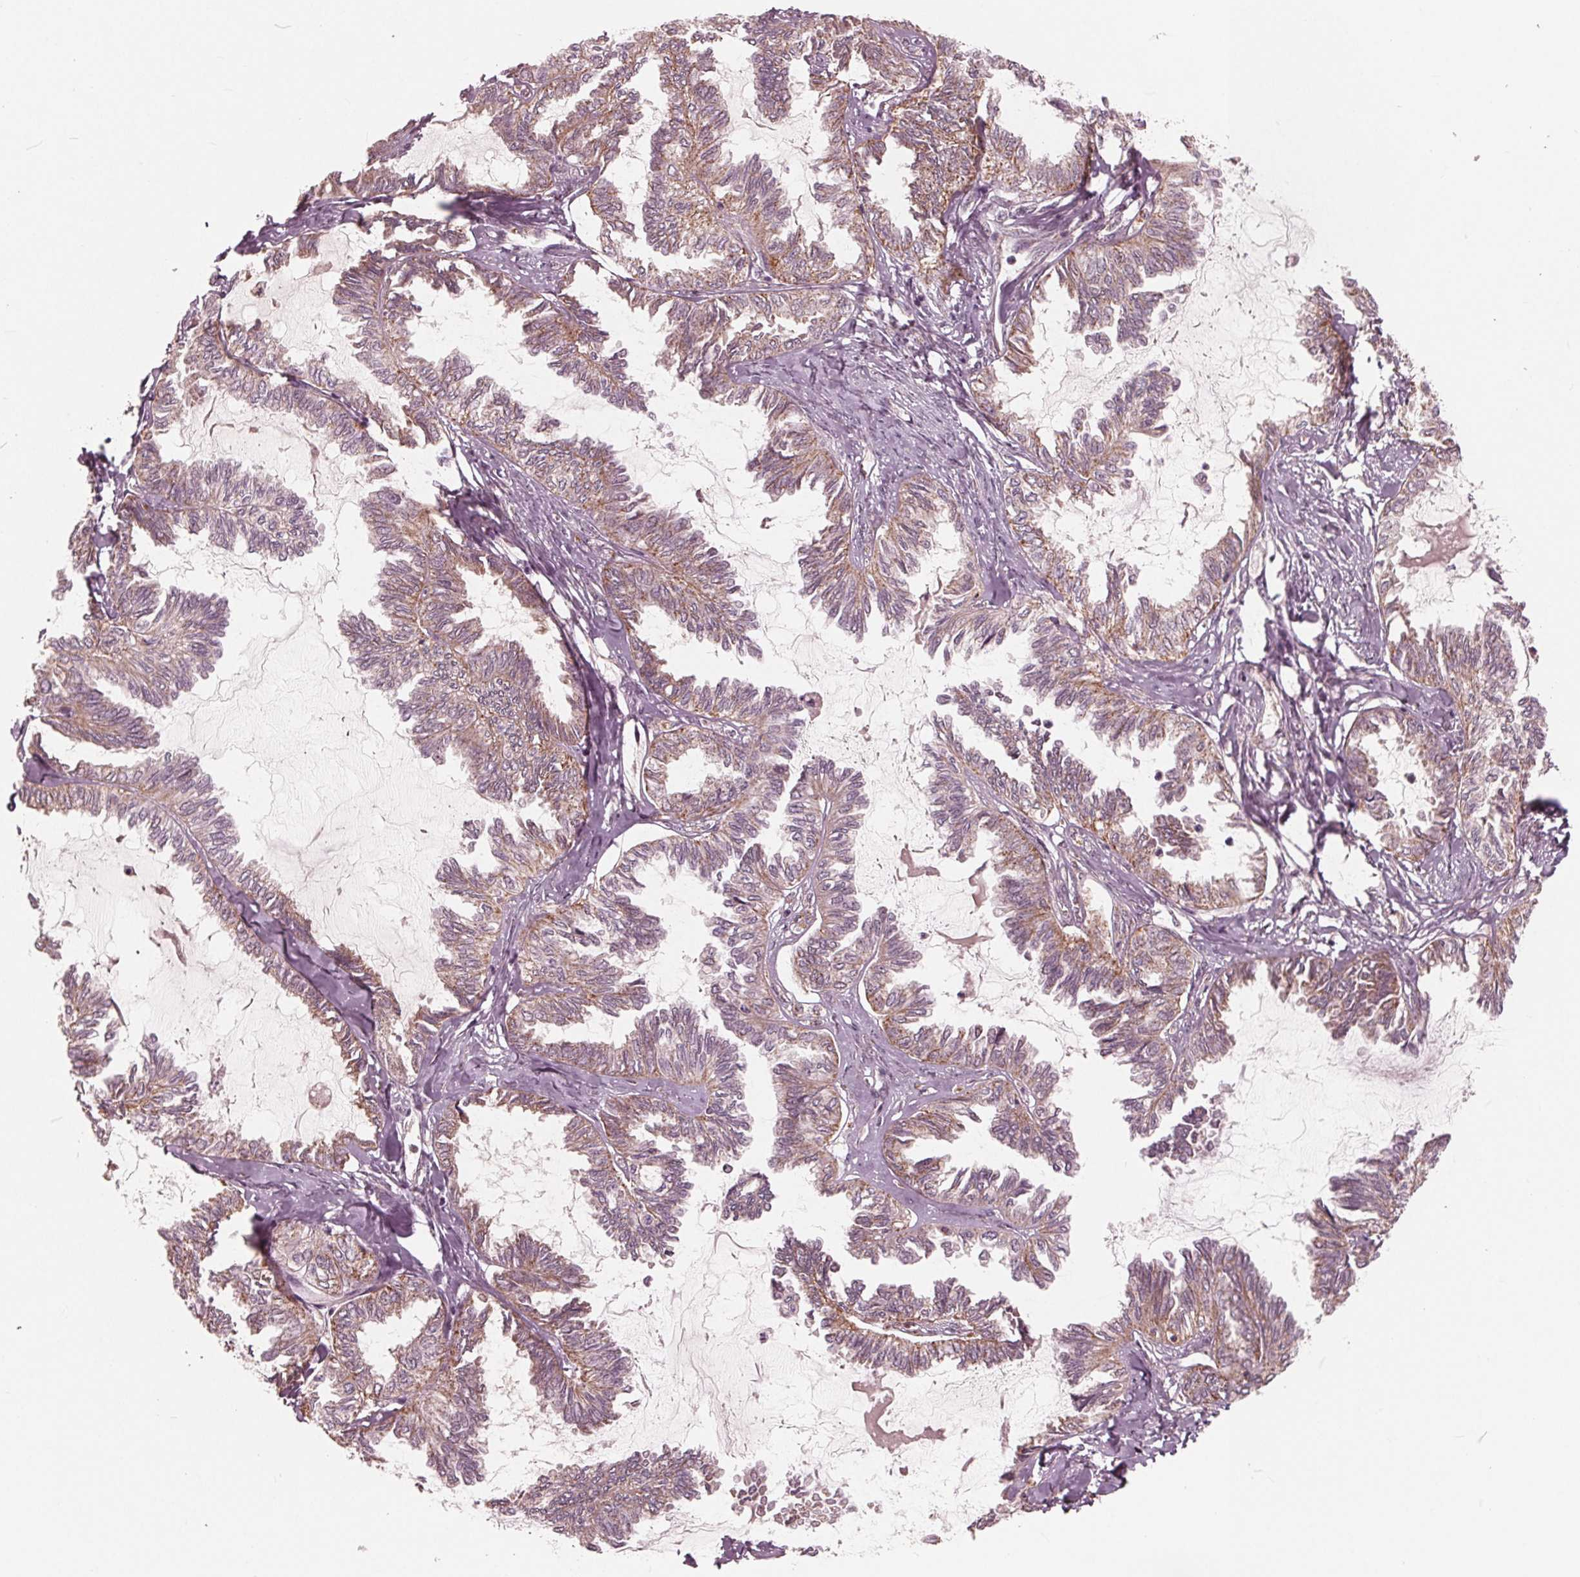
{"staining": {"intensity": "weak", "quantity": ">75%", "location": "cytoplasmic/membranous"}, "tissue": "ovarian cancer", "cell_type": "Tumor cells", "image_type": "cancer", "snomed": [{"axis": "morphology", "description": "Carcinoma, endometroid"}, {"axis": "topography", "description": "Ovary"}], "caption": "An image showing weak cytoplasmic/membranous staining in approximately >75% of tumor cells in endometroid carcinoma (ovarian), as visualized by brown immunohistochemical staining.", "gene": "UBALD1", "patient": {"sex": "female", "age": 70}}